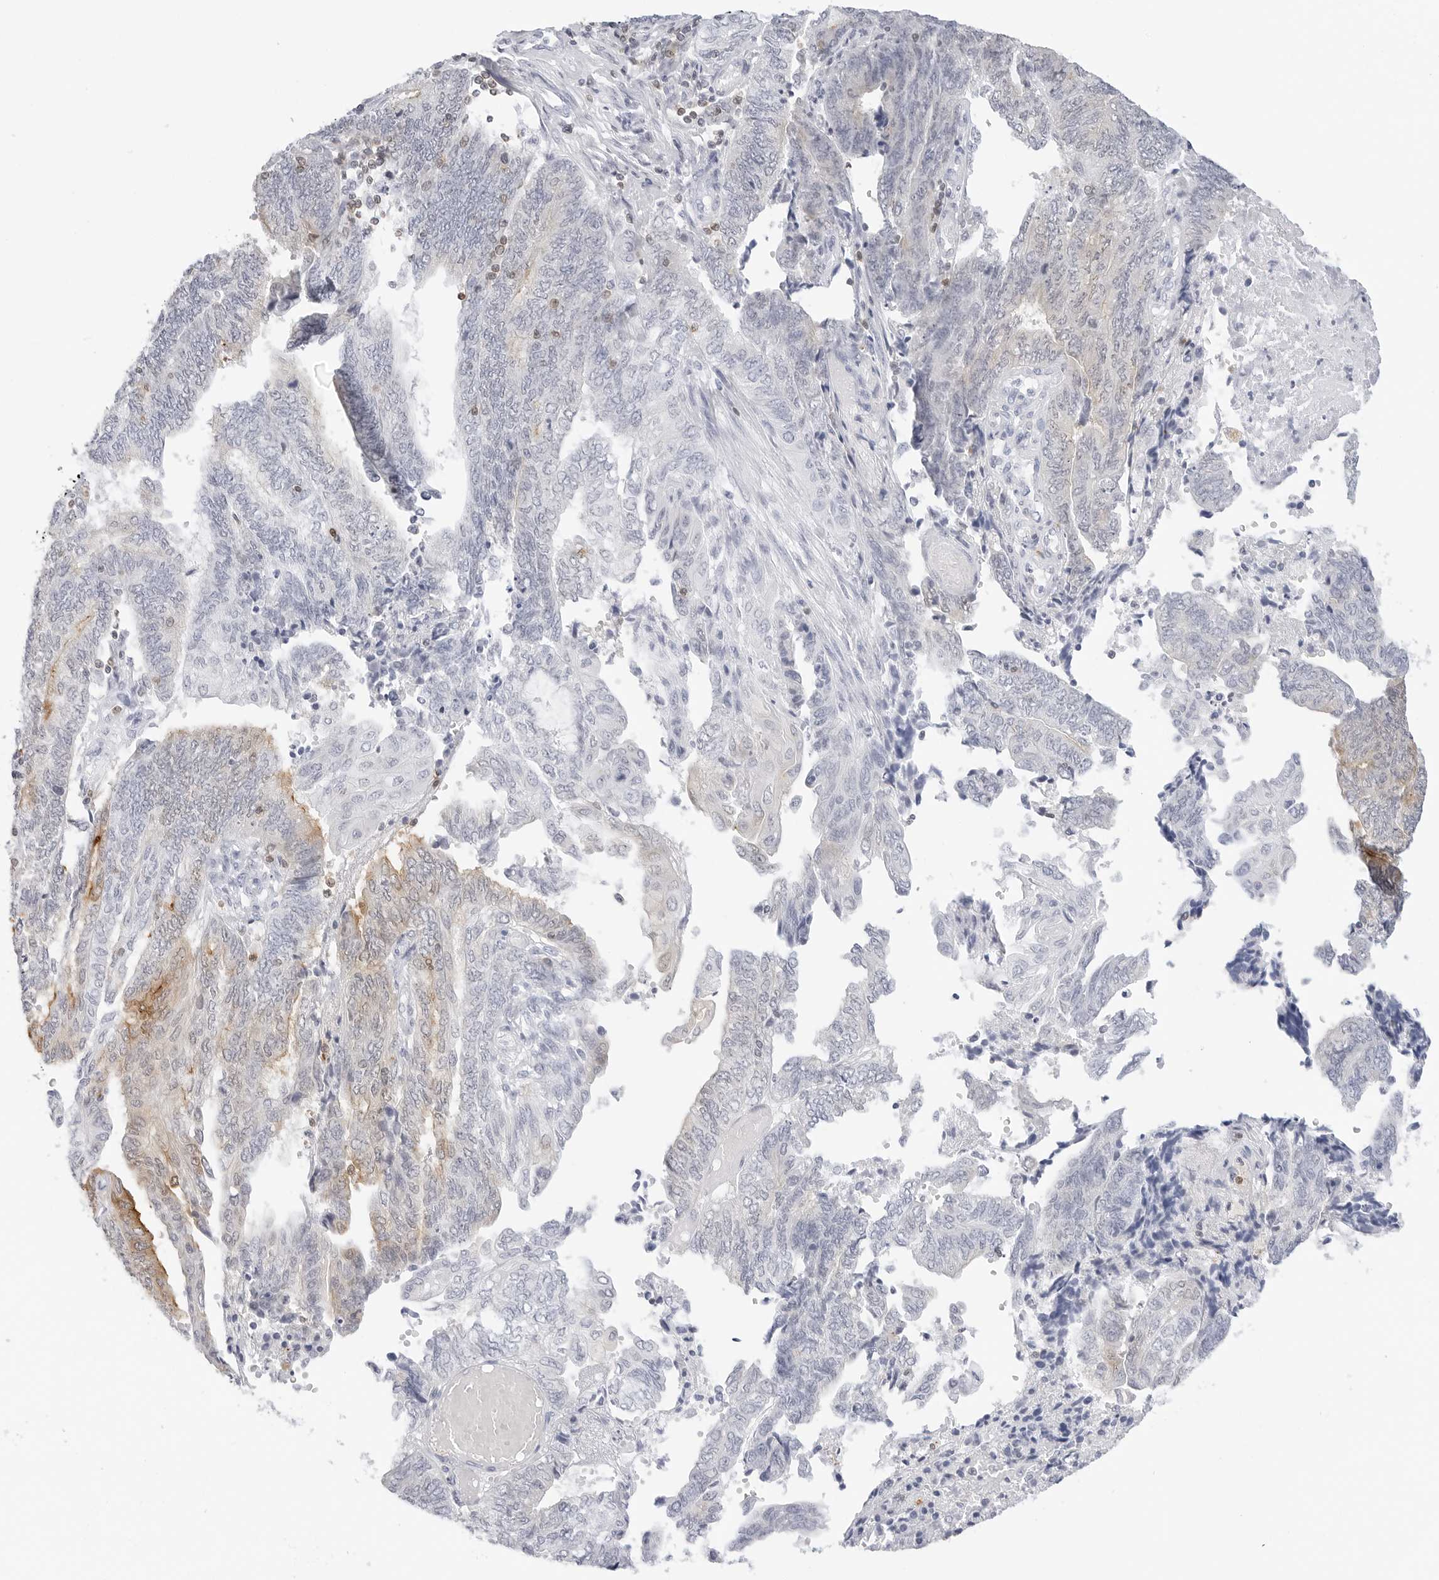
{"staining": {"intensity": "weak", "quantity": "<25%", "location": "cytoplasmic/membranous"}, "tissue": "endometrial cancer", "cell_type": "Tumor cells", "image_type": "cancer", "snomed": [{"axis": "morphology", "description": "Adenocarcinoma, NOS"}, {"axis": "topography", "description": "Uterus"}, {"axis": "topography", "description": "Endometrium"}], "caption": "This histopathology image is of adenocarcinoma (endometrial) stained with immunohistochemistry (IHC) to label a protein in brown with the nuclei are counter-stained blue. There is no staining in tumor cells.", "gene": "SLC9A3R1", "patient": {"sex": "female", "age": 70}}